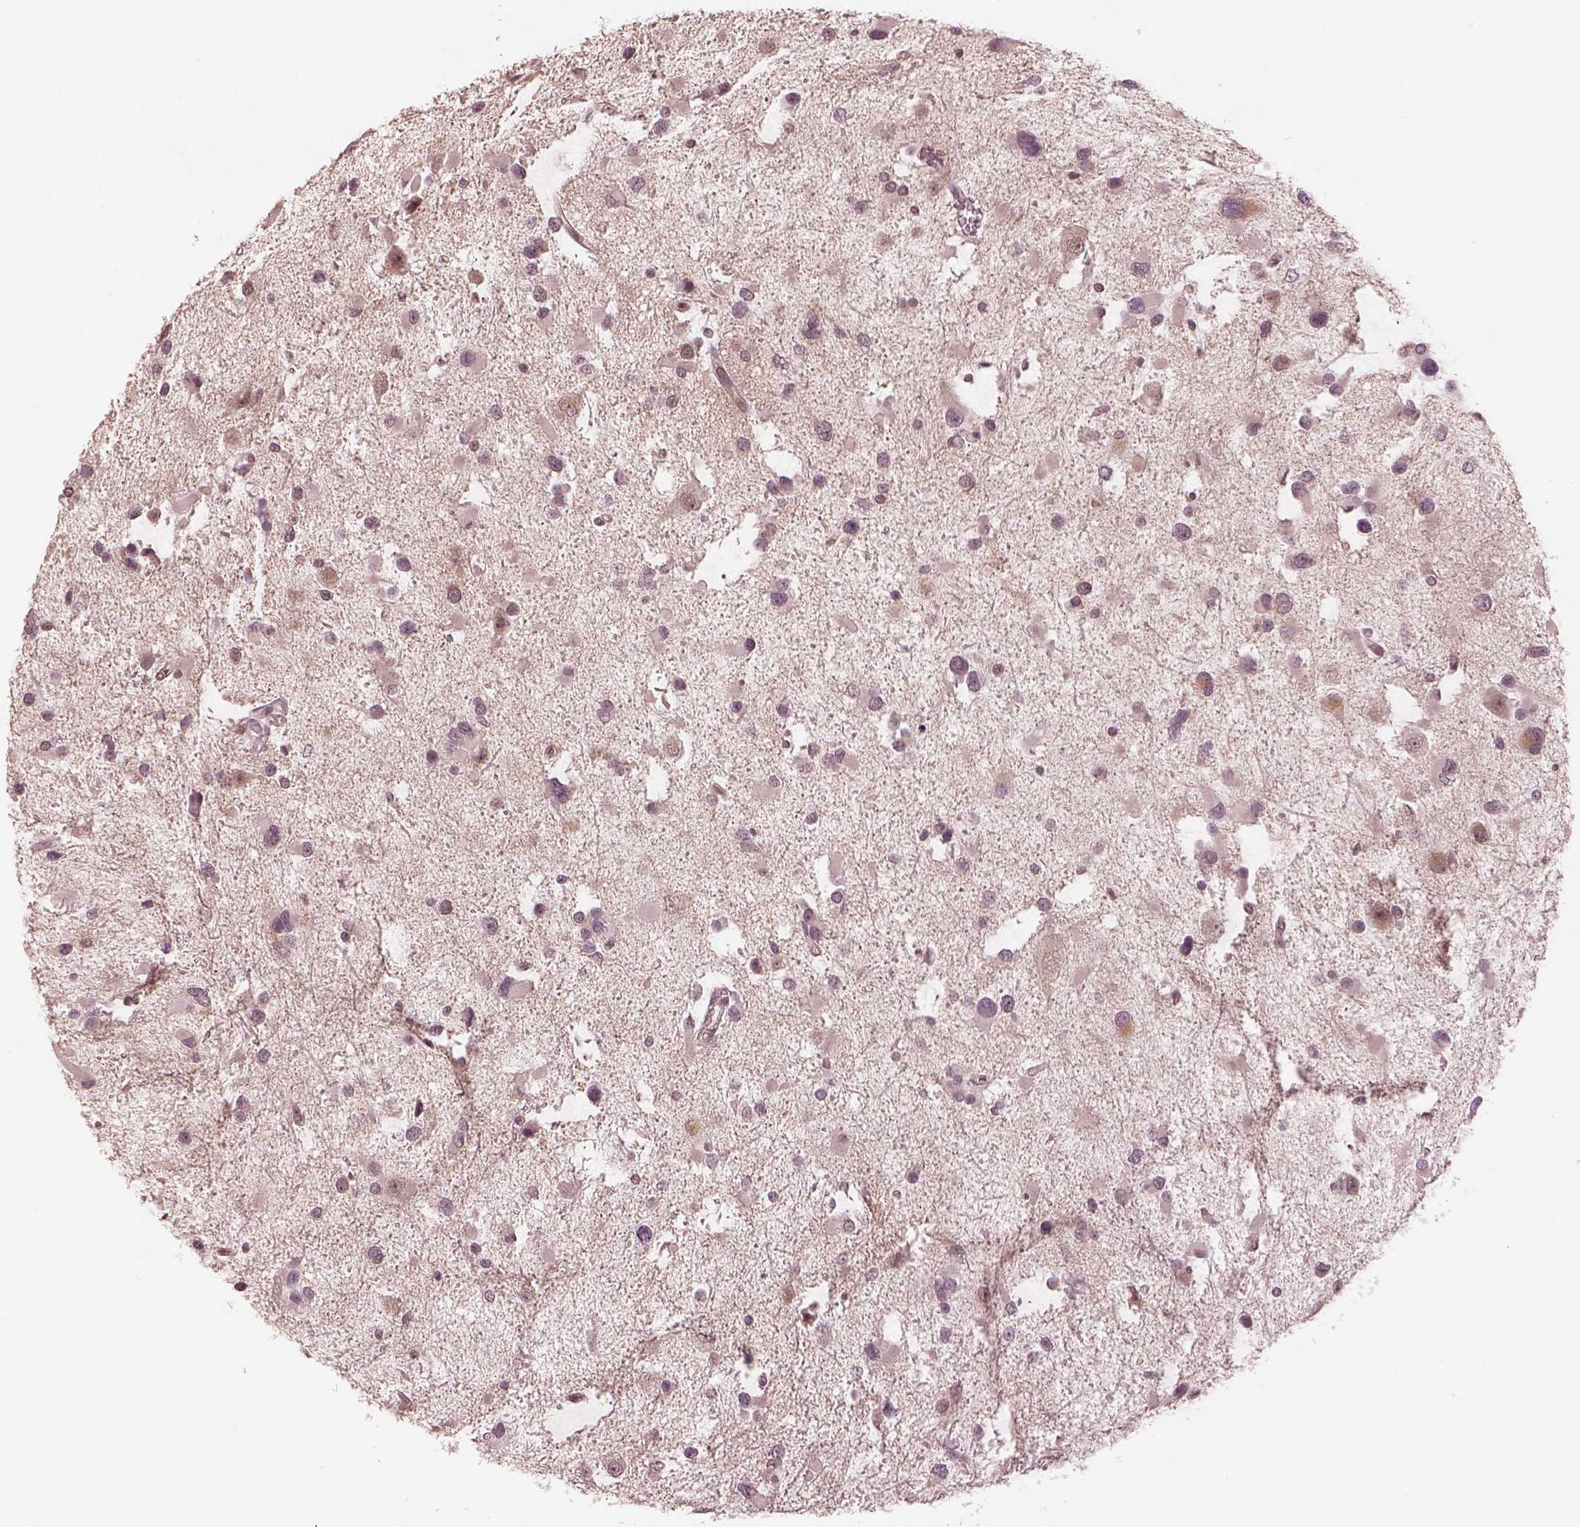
{"staining": {"intensity": "negative", "quantity": "none", "location": "none"}, "tissue": "glioma", "cell_type": "Tumor cells", "image_type": "cancer", "snomed": [{"axis": "morphology", "description": "Glioma, malignant, Low grade"}, {"axis": "topography", "description": "Brain"}], "caption": "Immunohistochemistry (IHC) of malignant glioma (low-grade) demonstrates no staining in tumor cells.", "gene": "IQCB1", "patient": {"sex": "female", "age": 32}}